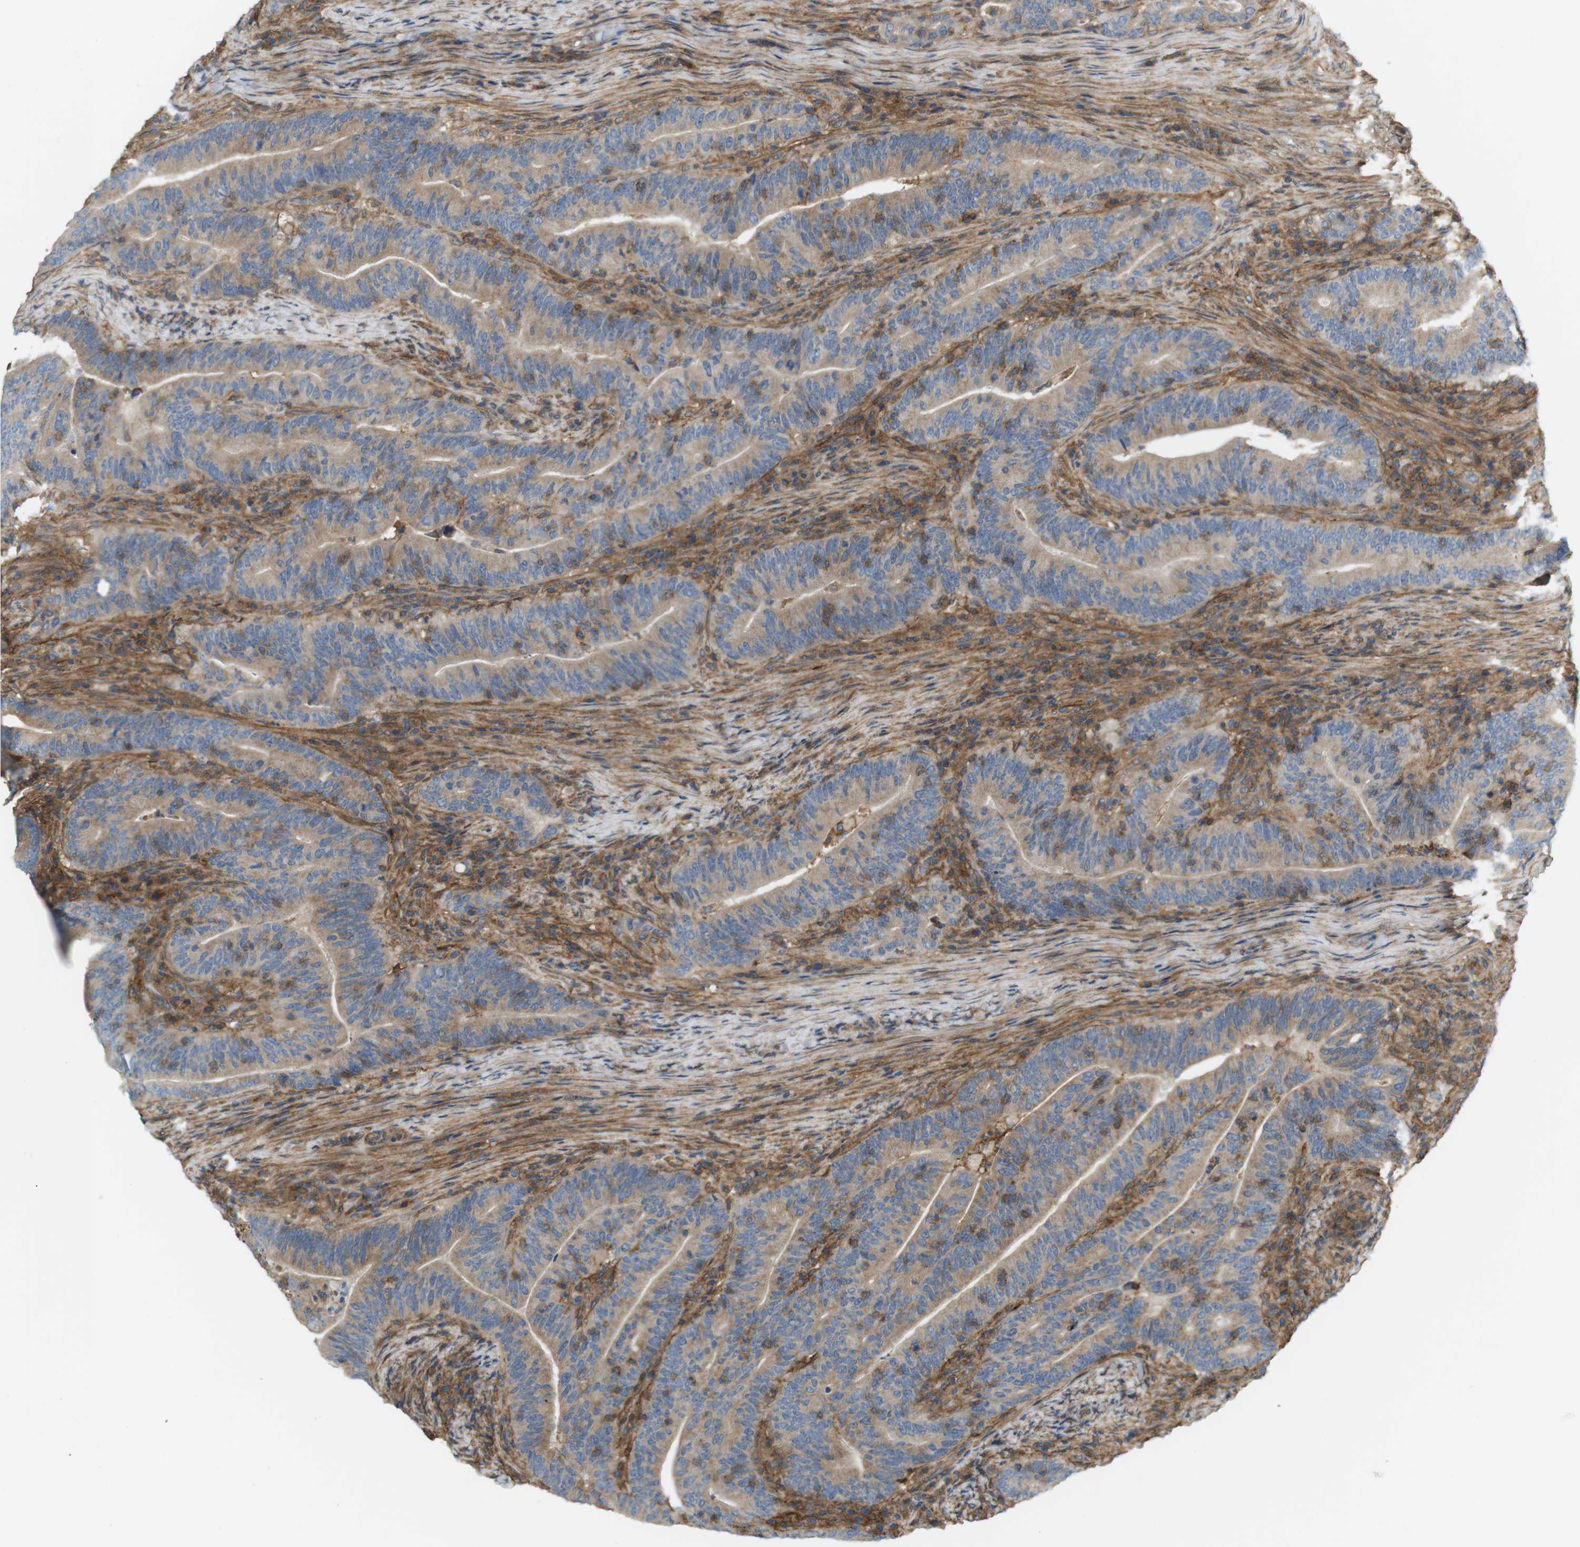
{"staining": {"intensity": "moderate", "quantity": ">75%", "location": "cytoplasmic/membranous"}, "tissue": "colorectal cancer", "cell_type": "Tumor cells", "image_type": "cancer", "snomed": [{"axis": "morphology", "description": "Normal tissue, NOS"}, {"axis": "morphology", "description": "Adenocarcinoma, NOS"}, {"axis": "topography", "description": "Colon"}], "caption": "Moderate cytoplasmic/membranous staining for a protein is appreciated in about >75% of tumor cells of colorectal cancer using immunohistochemistry (IHC).", "gene": "DDAH2", "patient": {"sex": "female", "age": 66}}